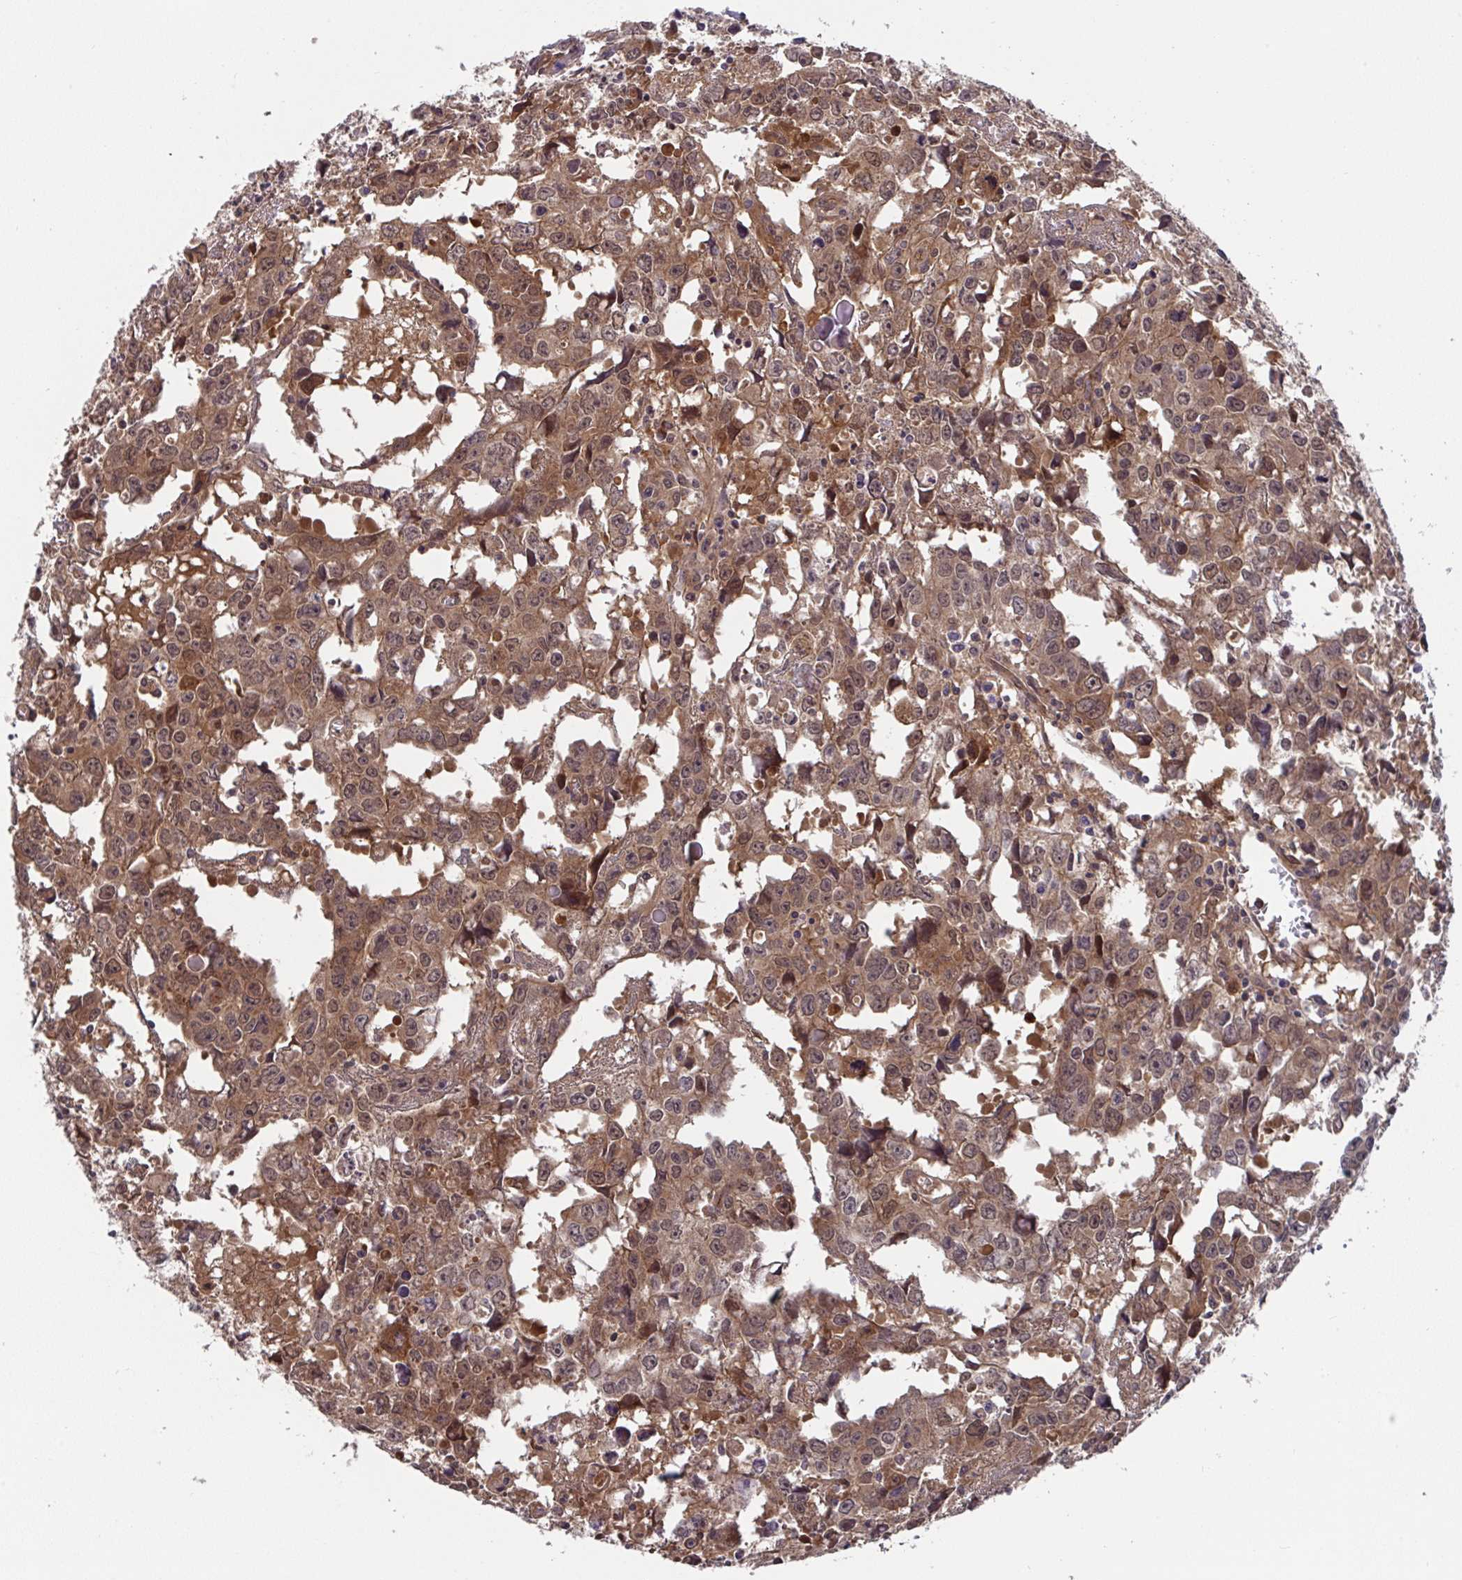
{"staining": {"intensity": "moderate", "quantity": ">75%", "location": "cytoplasmic/membranous,nuclear"}, "tissue": "testis cancer", "cell_type": "Tumor cells", "image_type": "cancer", "snomed": [{"axis": "morphology", "description": "Carcinoma, Embryonal, NOS"}, {"axis": "topography", "description": "Testis"}], "caption": "Immunohistochemical staining of testis cancer exhibits medium levels of moderate cytoplasmic/membranous and nuclear protein staining in about >75% of tumor cells.", "gene": "TIGAR", "patient": {"sex": "male", "age": 22}}